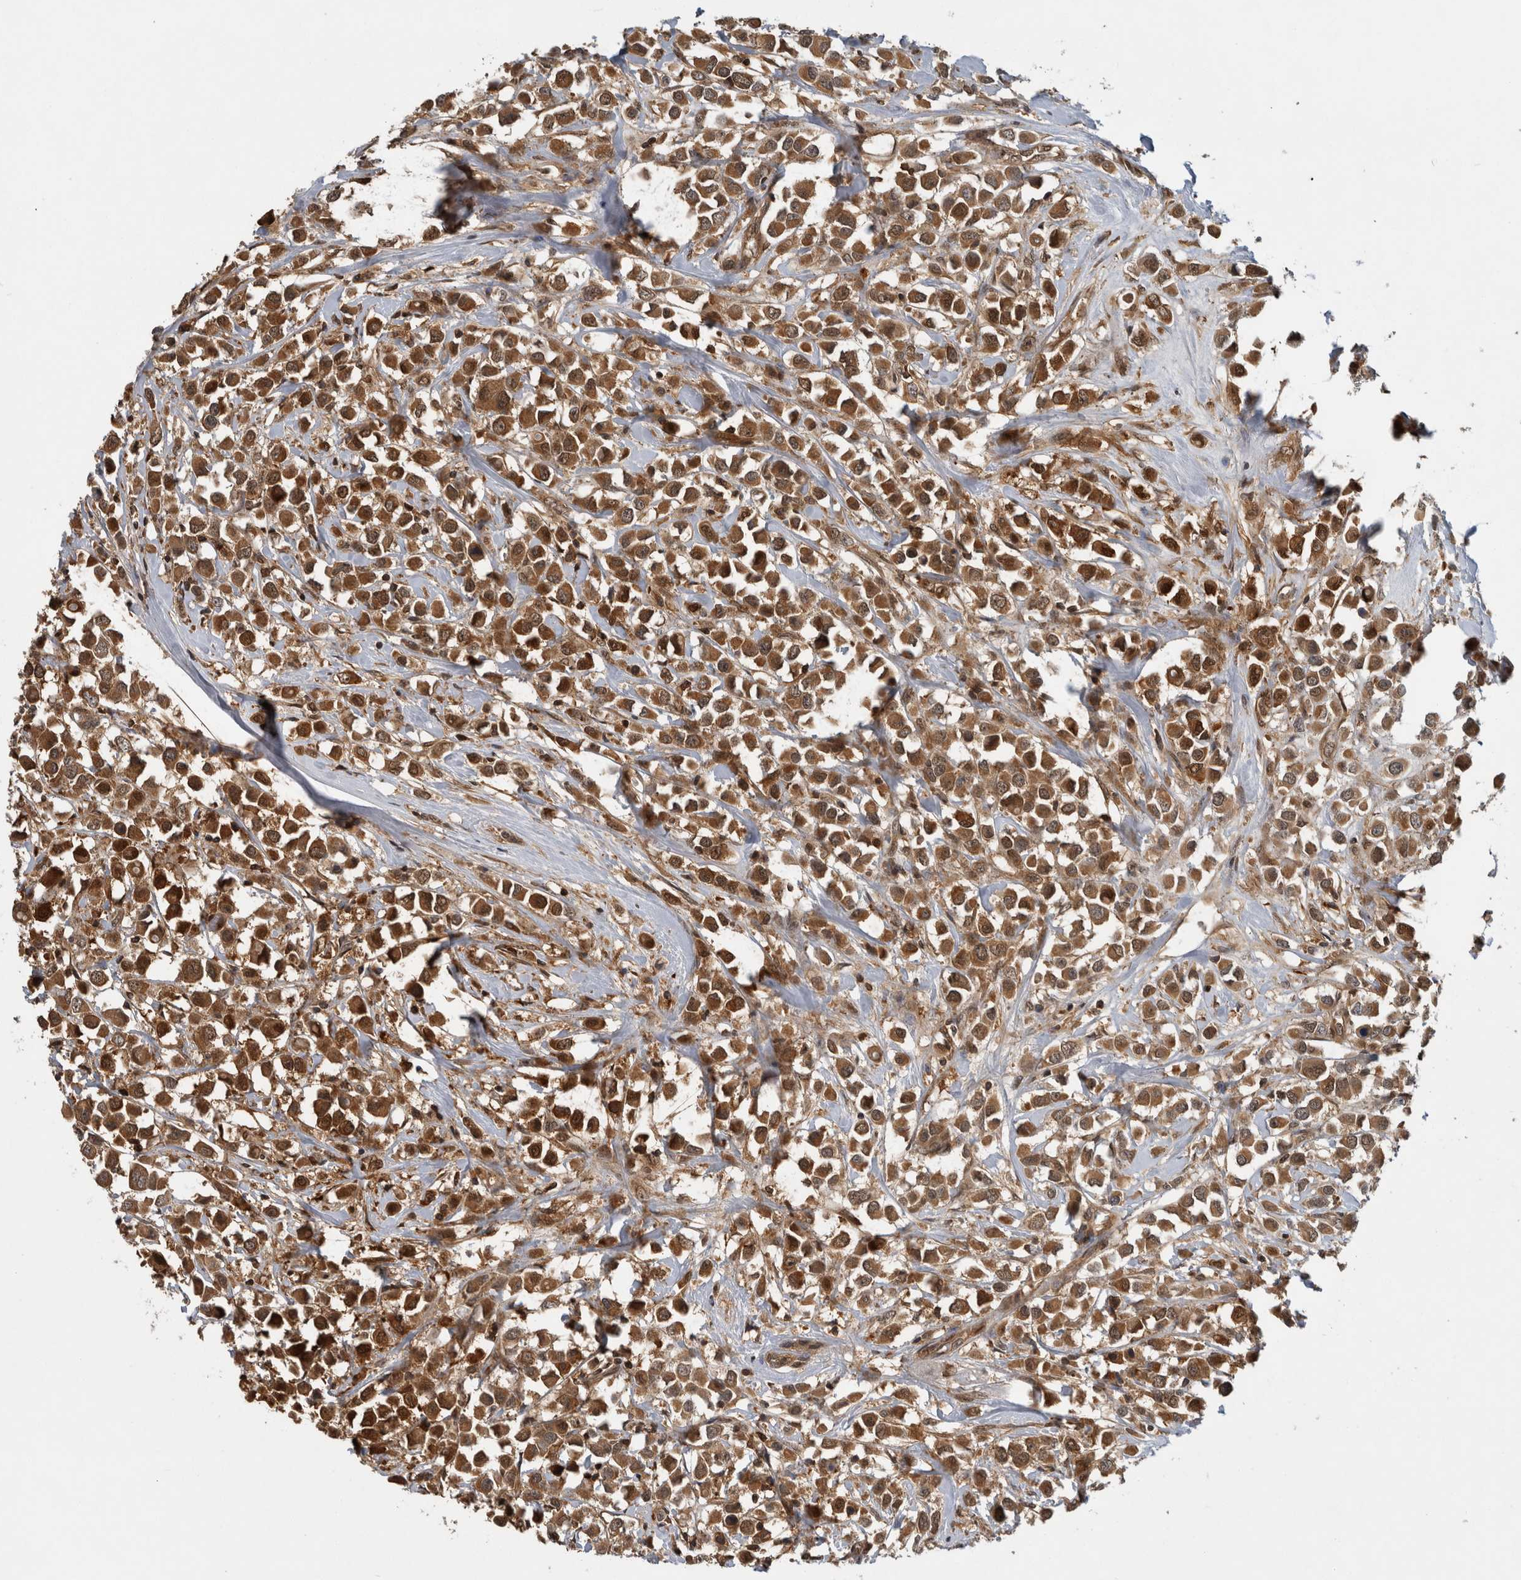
{"staining": {"intensity": "strong", "quantity": ">75%", "location": "cytoplasmic/membranous,nuclear"}, "tissue": "breast cancer", "cell_type": "Tumor cells", "image_type": "cancer", "snomed": [{"axis": "morphology", "description": "Duct carcinoma"}, {"axis": "topography", "description": "Breast"}], "caption": "Immunohistochemical staining of breast cancer demonstrates strong cytoplasmic/membranous and nuclear protein expression in about >75% of tumor cells.", "gene": "ASTN2", "patient": {"sex": "female", "age": 61}}